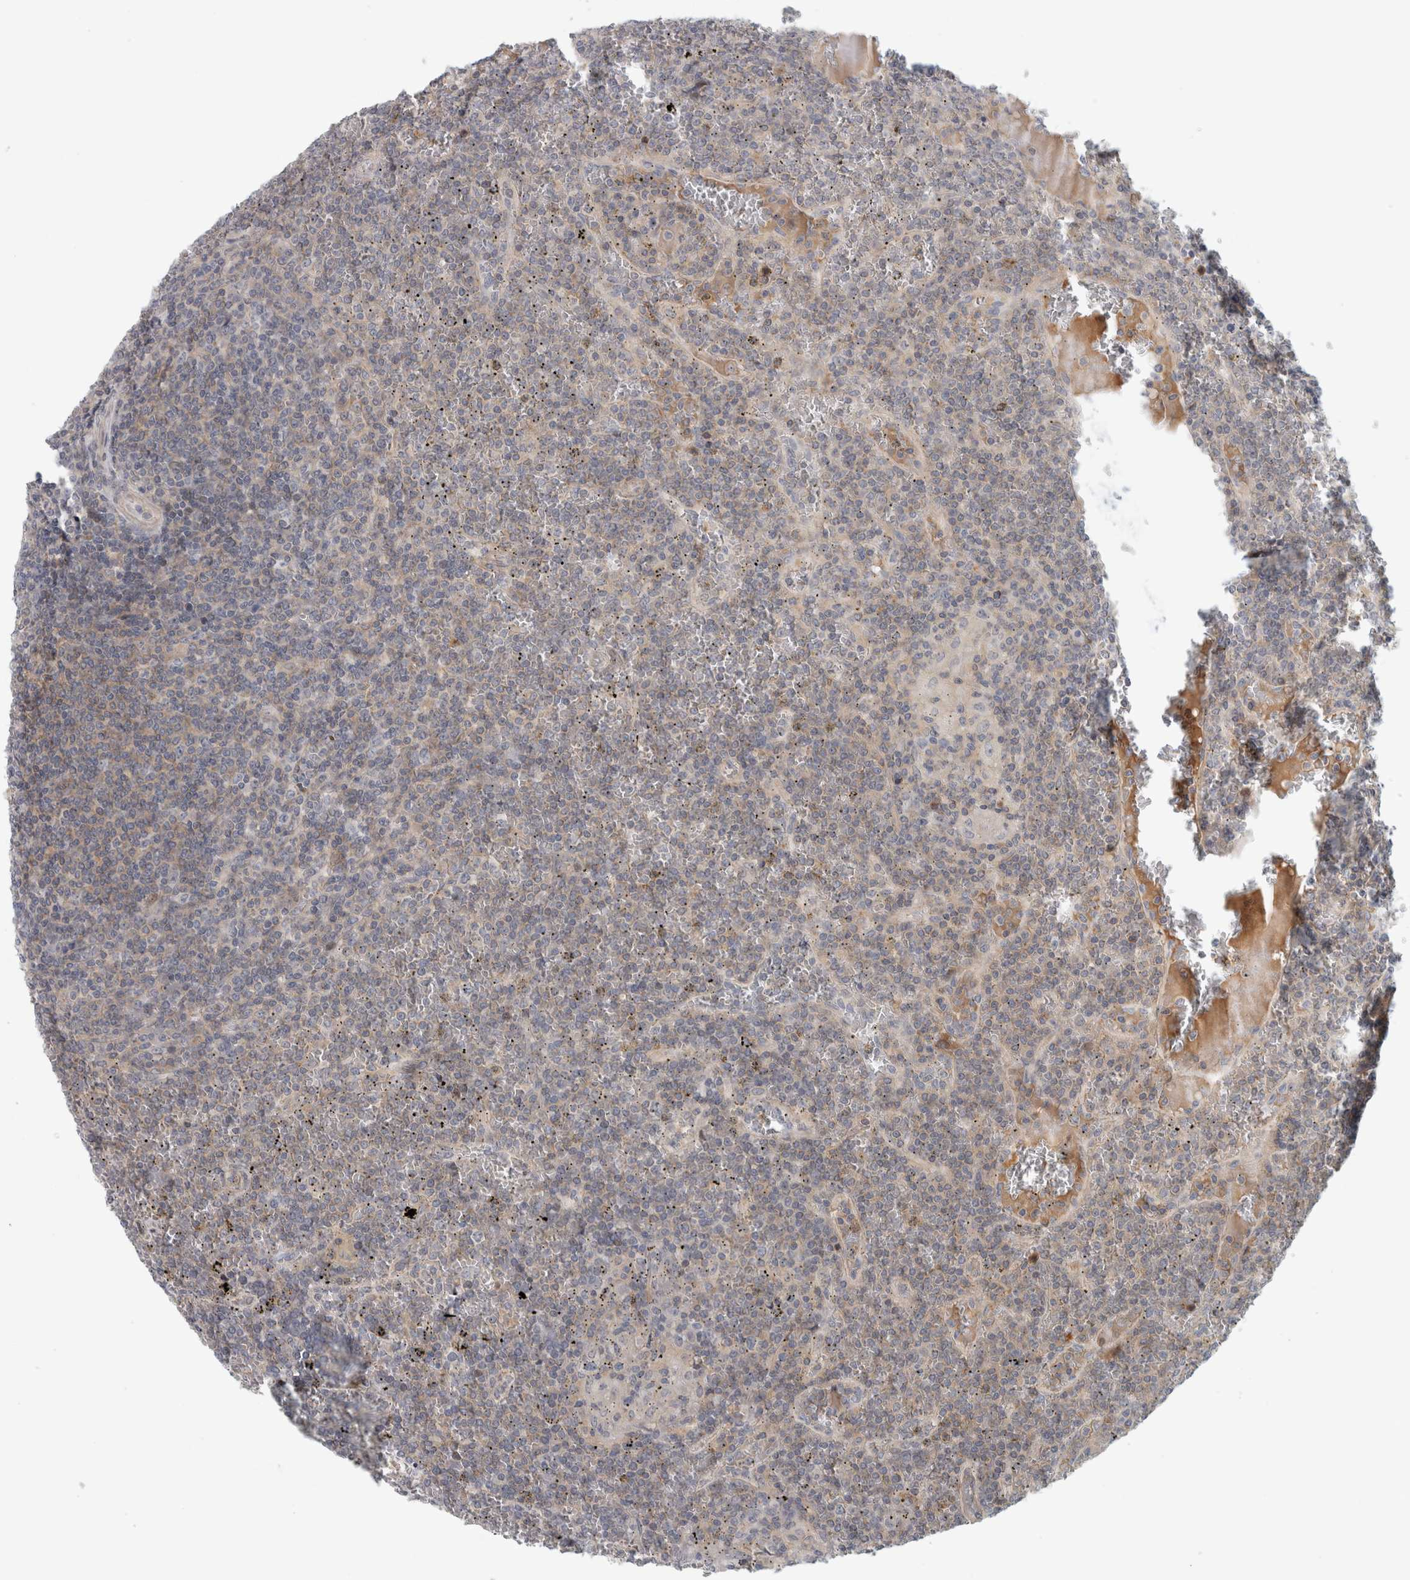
{"staining": {"intensity": "weak", "quantity": "<25%", "location": "cytoplasmic/membranous"}, "tissue": "lymphoma", "cell_type": "Tumor cells", "image_type": "cancer", "snomed": [{"axis": "morphology", "description": "Malignant lymphoma, non-Hodgkin's type, Low grade"}, {"axis": "topography", "description": "Spleen"}], "caption": "Immunohistochemical staining of low-grade malignant lymphoma, non-Hodgkin's type exhibits no significant expression in tumor cells.", "gene": "ZNF804B", "patient": {"sex": "female", "age": 19}}